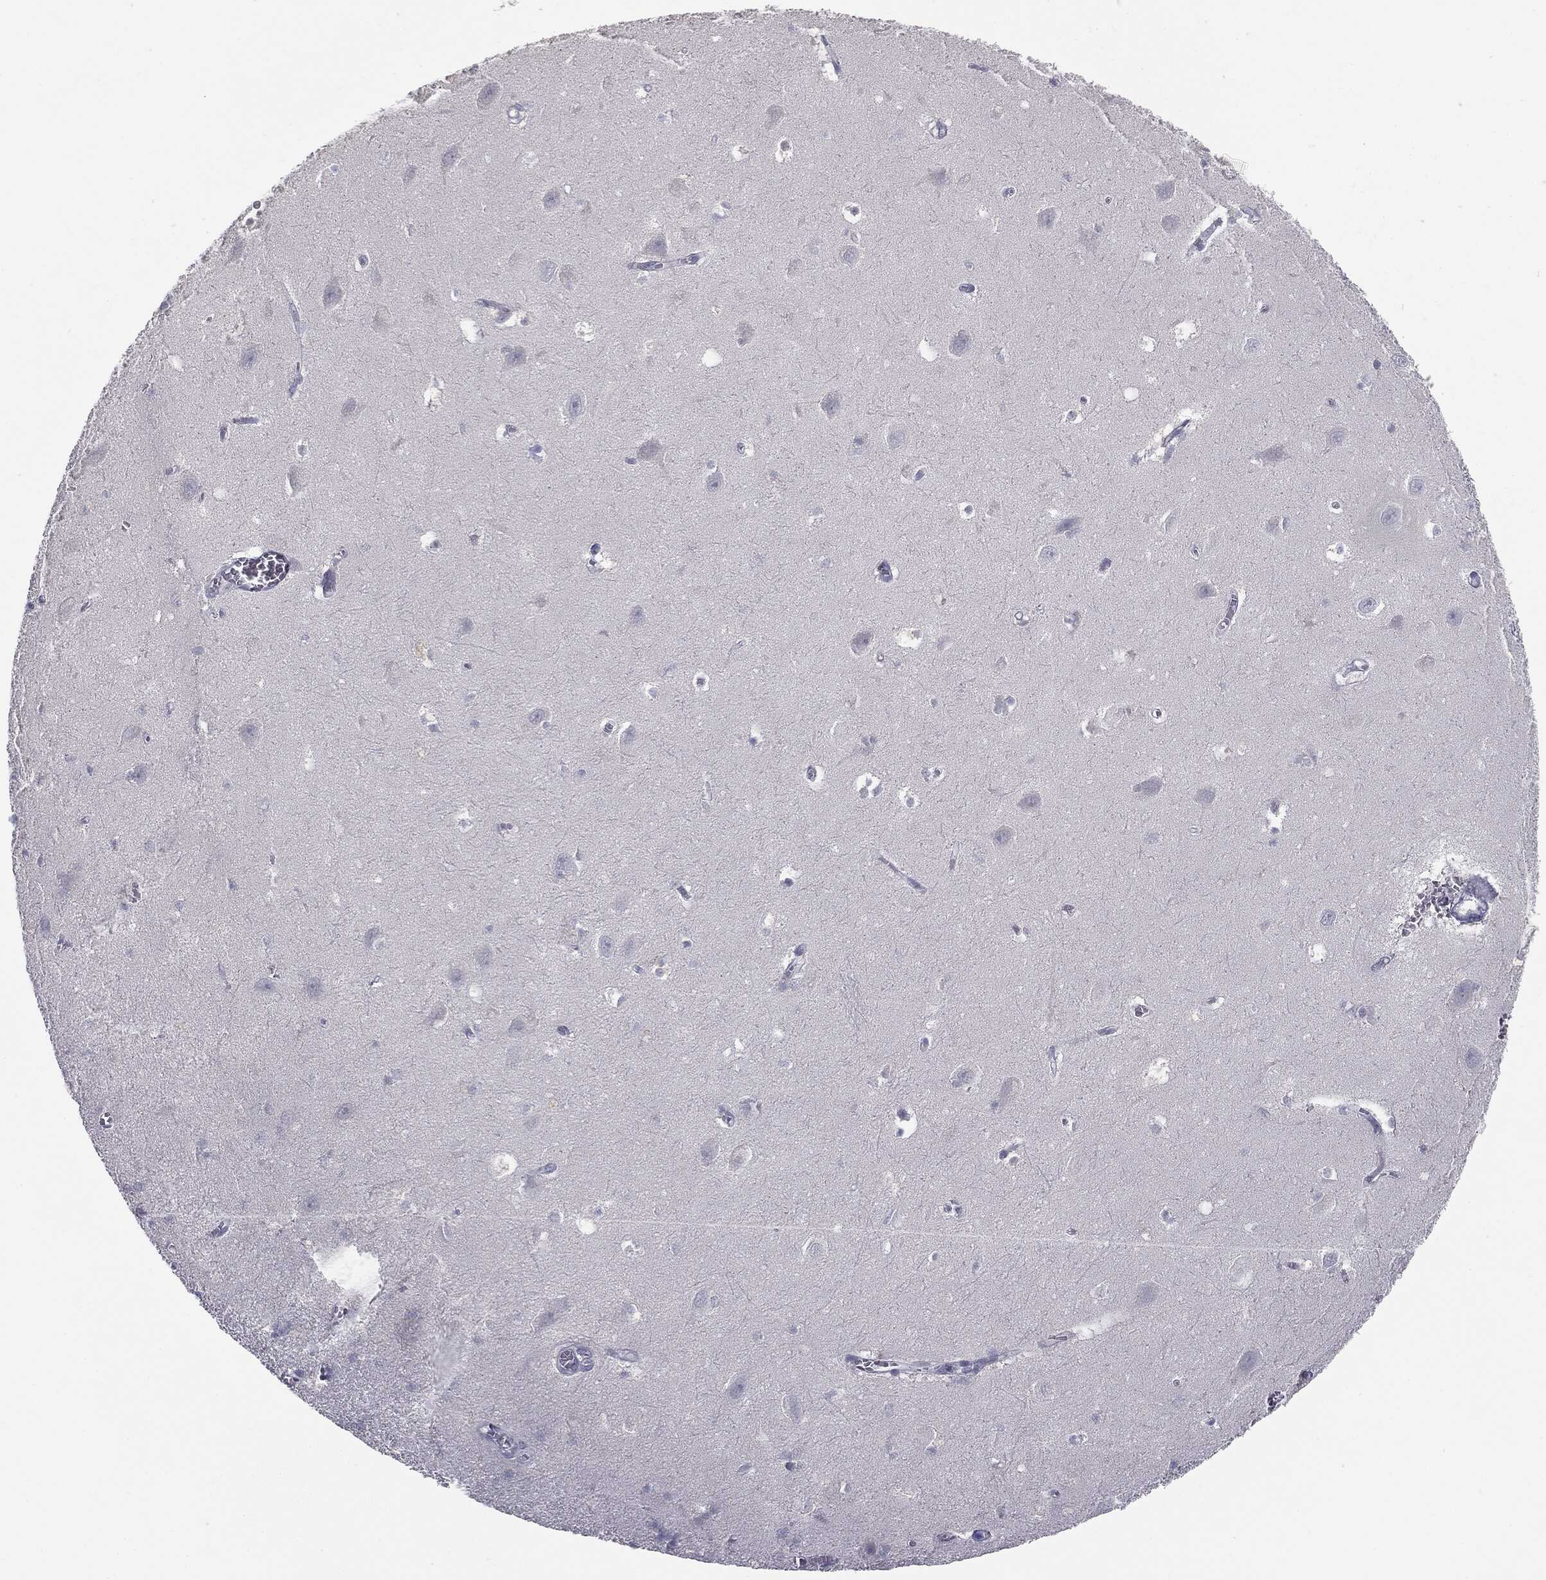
{"staining": {"intensity": "negative", "quantity": "none", "location": "none"}, "tissue": "hippocampus", "cell_type": "Glial cells", "image_type": "normal", "snomed": [{"axis": "morphology", "description": "Normal tissue, NOS"}, {"axis": "topography", "description": "Hippocampus"}], "caption": "IHC of normal human hippocampus exhibits no positivity in glial cells. Brightfield microscopy of immunohistochemistry (IHC) stained with DAB (3,3'-diaminobenzidine) (brown) and hematoxylin (blue), captured at high magnification.", "gene": "MUC5AC", "patient": {"sex": "female", "age": 64}}